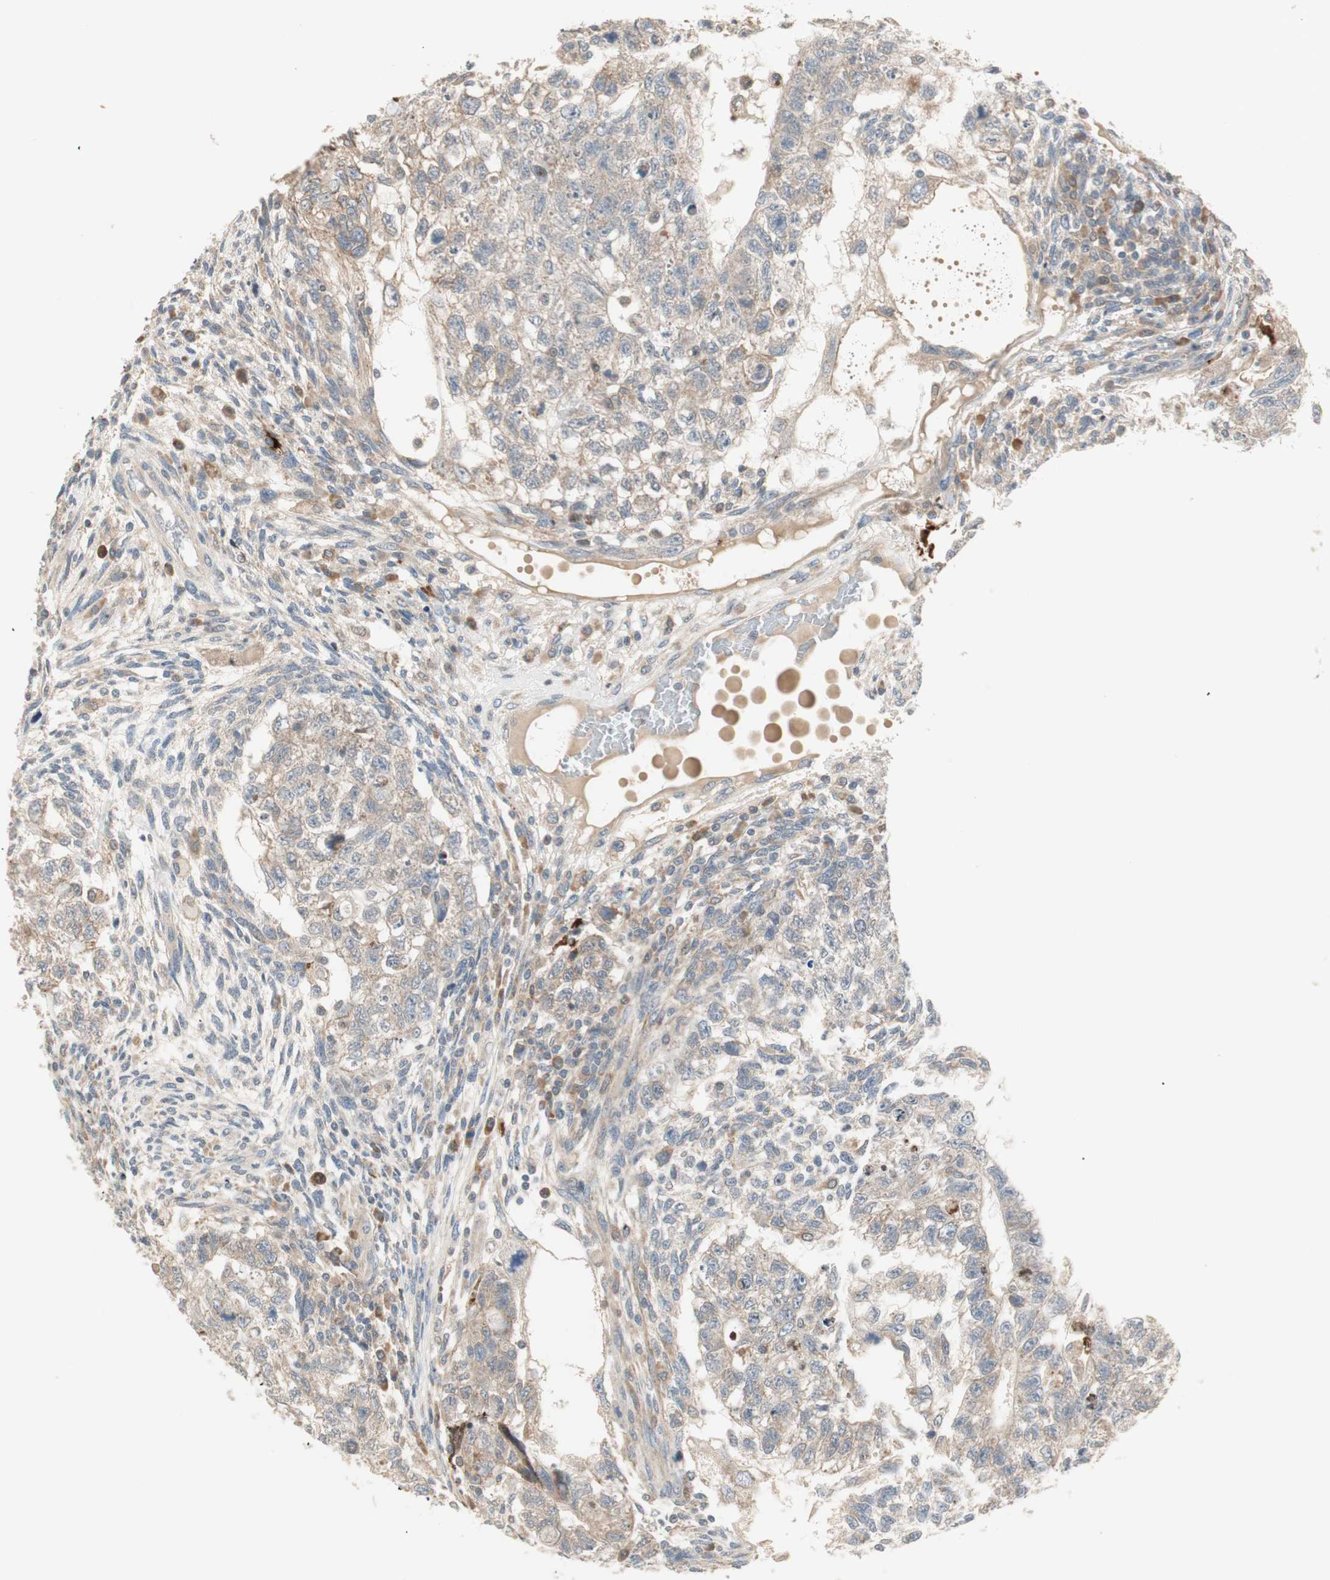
{"staining": {"intensity": "weak", "quantity": ">75%", "location": "cytoplasmic/membranous"}, "tissue": "testis cancer", "cell_type": "Tumor cells", "image_type": "cancer", "snomed": [{"axis": "morphology", "description": "Normal tissue, NOS"}, {"axis": "morphology", "description": "Carcinoma, Embryonal, NOS"}, {"axis": "topography", "description": "Testis"}], "caption": "DAB (3,3'-diaminobenzidine) immunohistochemical staining of testis cancer (embryonal carcinoma) demonstrates weak cytoplasmic/membranous protein positivity in approximately >75% of tumor cells.", "gene": "SFRP1", "patient": {"sex": "male", "age": 36}}